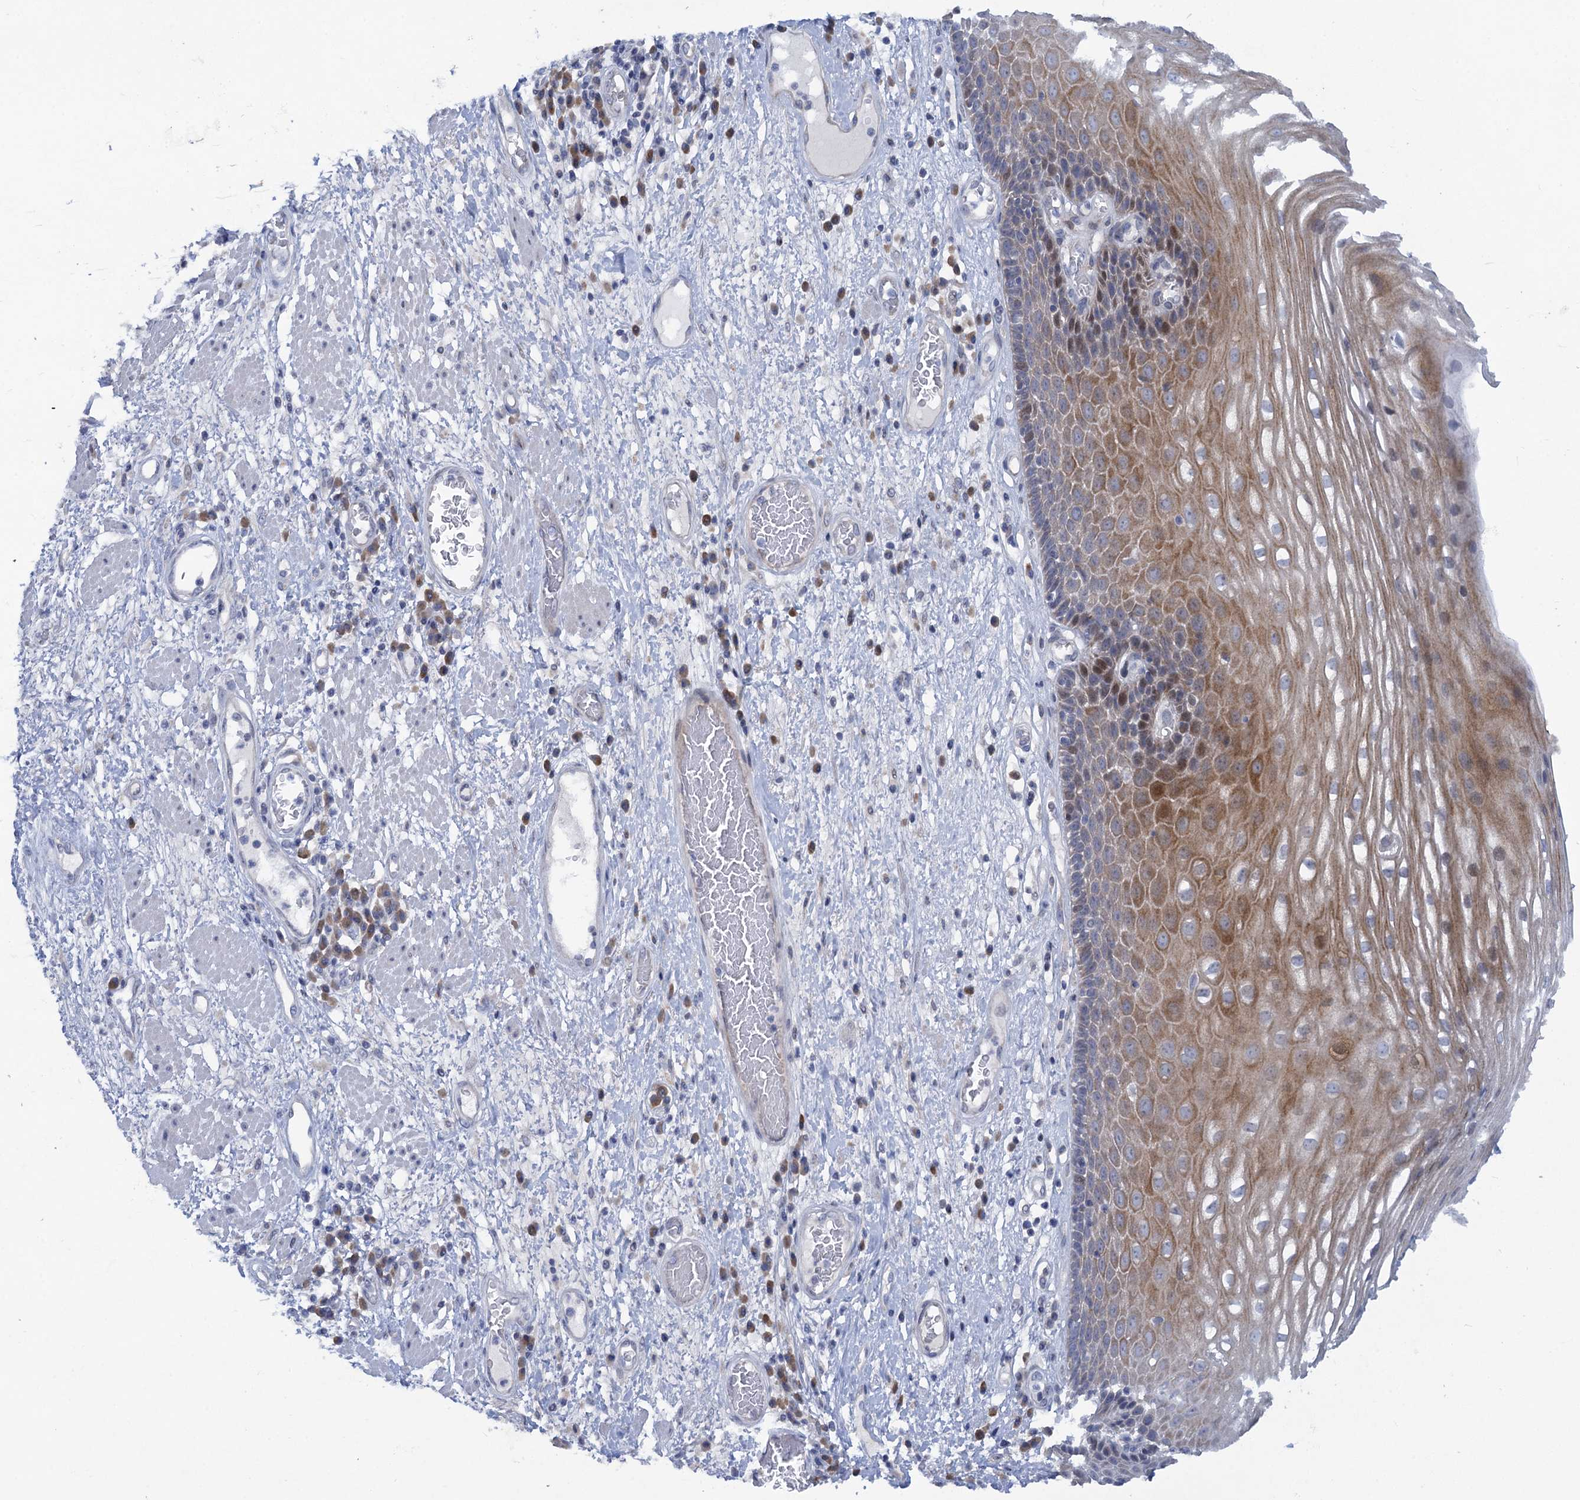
{"staining": {"intensity": "moderate", "quantity": "25%-75%", "location": "cytoplasmic/membranous"}, "tissue": "esophagus", "cell_type": "Squamous epithelial cells", "image_type": "normal", "snomed": [{"axis": "morphology", "description": "Normal tissue, NOS"}, {"axis": "morphology", "description": "Adenocarcinoma, NOS"}, {"axis": "topography", "description": "Esophagus"}], "caption": "A brown stain labels moderate cytoplasmic/membranous staining of a protein in squamous epithelial cells of normal esophagus.", "gene": "QPCTL", "patient": {"sex": "male", "age": 62}}